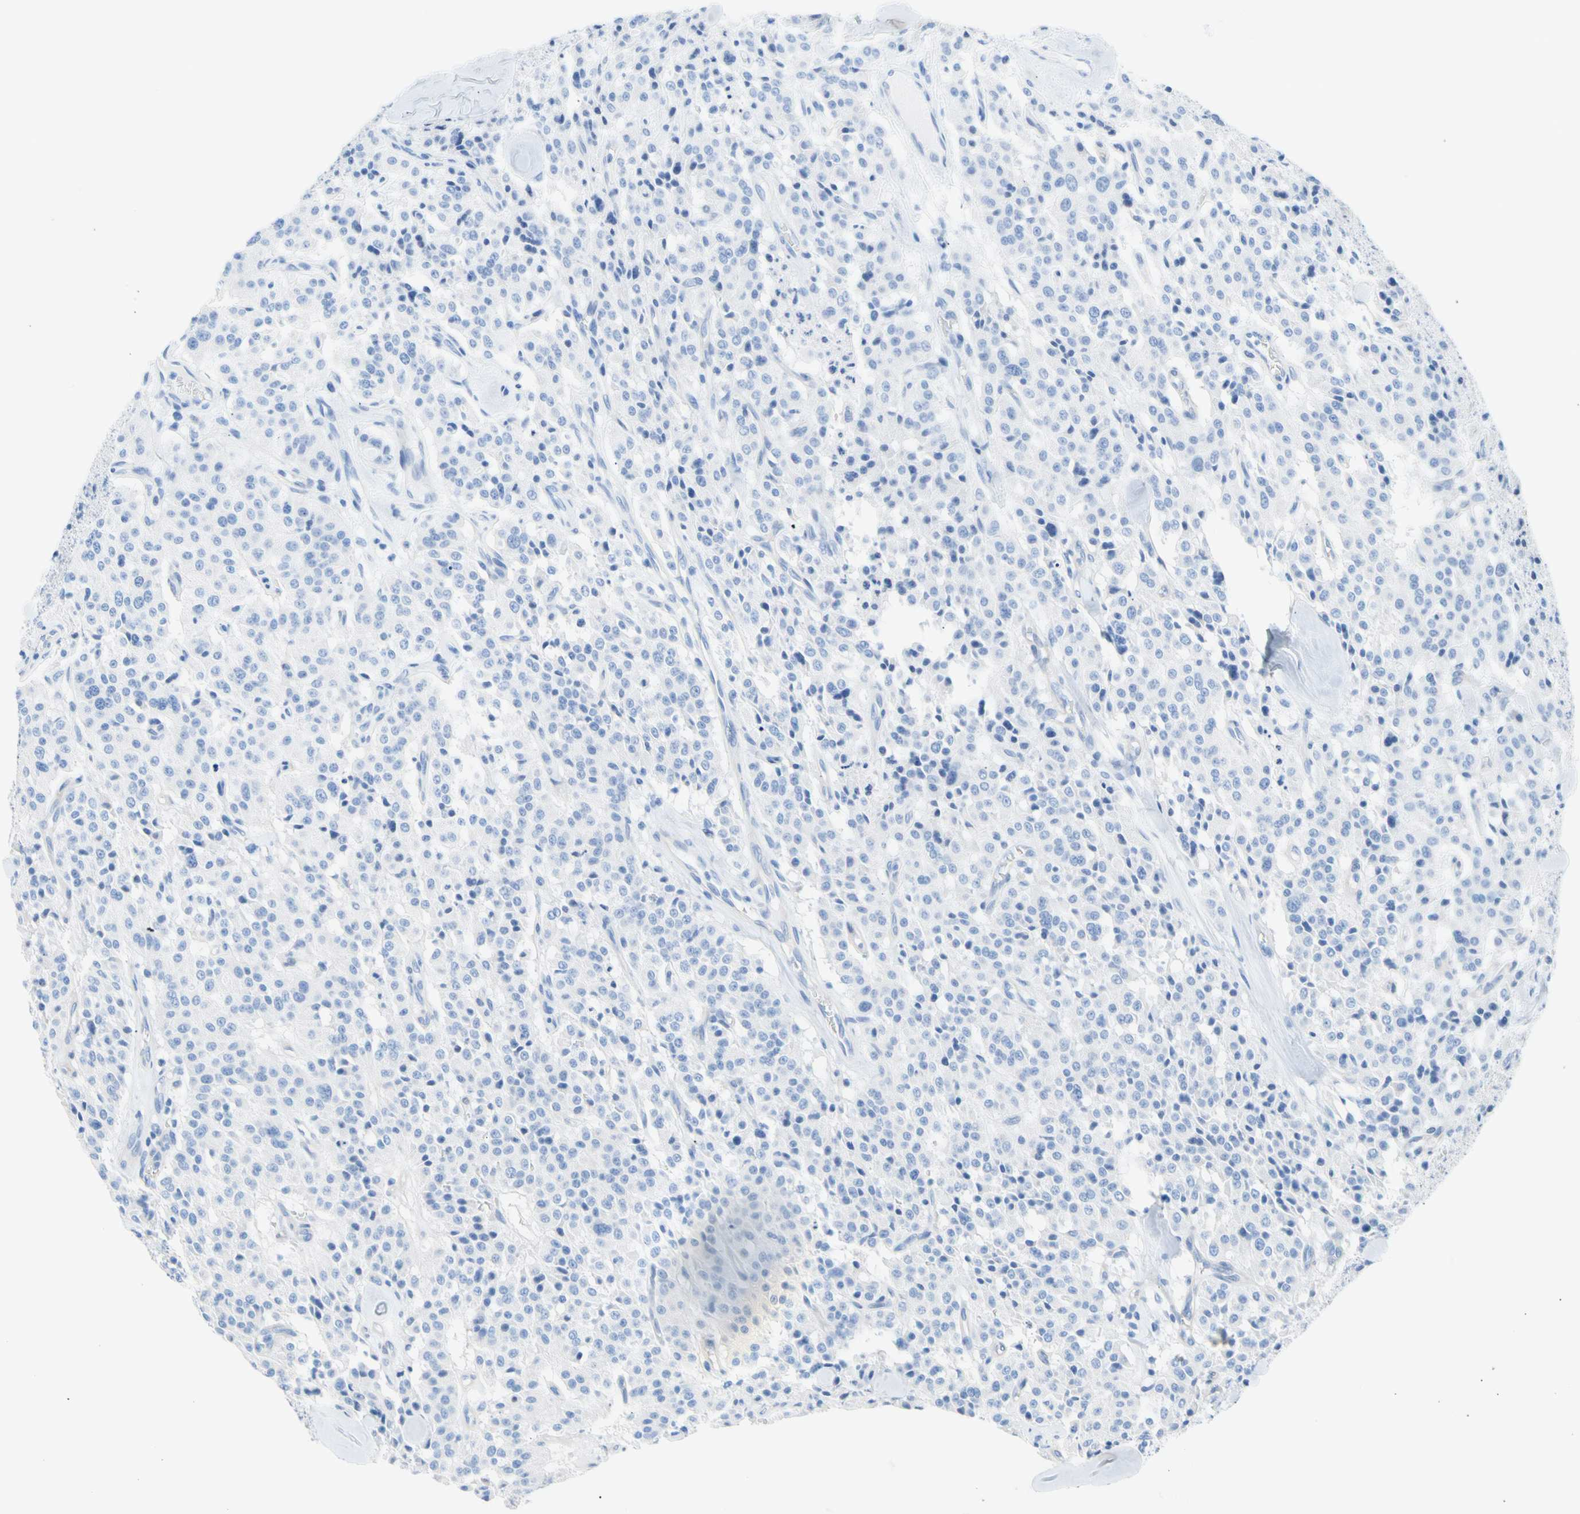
{"staining": {"intensity": "negative", "quantity": "none", "location": "none"}, "tissue": "carcinoid", "cell_type": "Tumor cells", "image_type": "cancer", "snomed": [{"axis": "morphology", "description": "Carcinoid, malignant, NOS"}, {"axis": "topography", "description": "Lung"}], "caption": "High magnification brightfield microscopy of carcinoid stained with DAB (brown) and counterstained with hematoxylin (blue): tumor cells show no significant expression. Nuclei are stained in blue.", "gene": "CEL", "patient": {"sex": "male", "age": 30}}